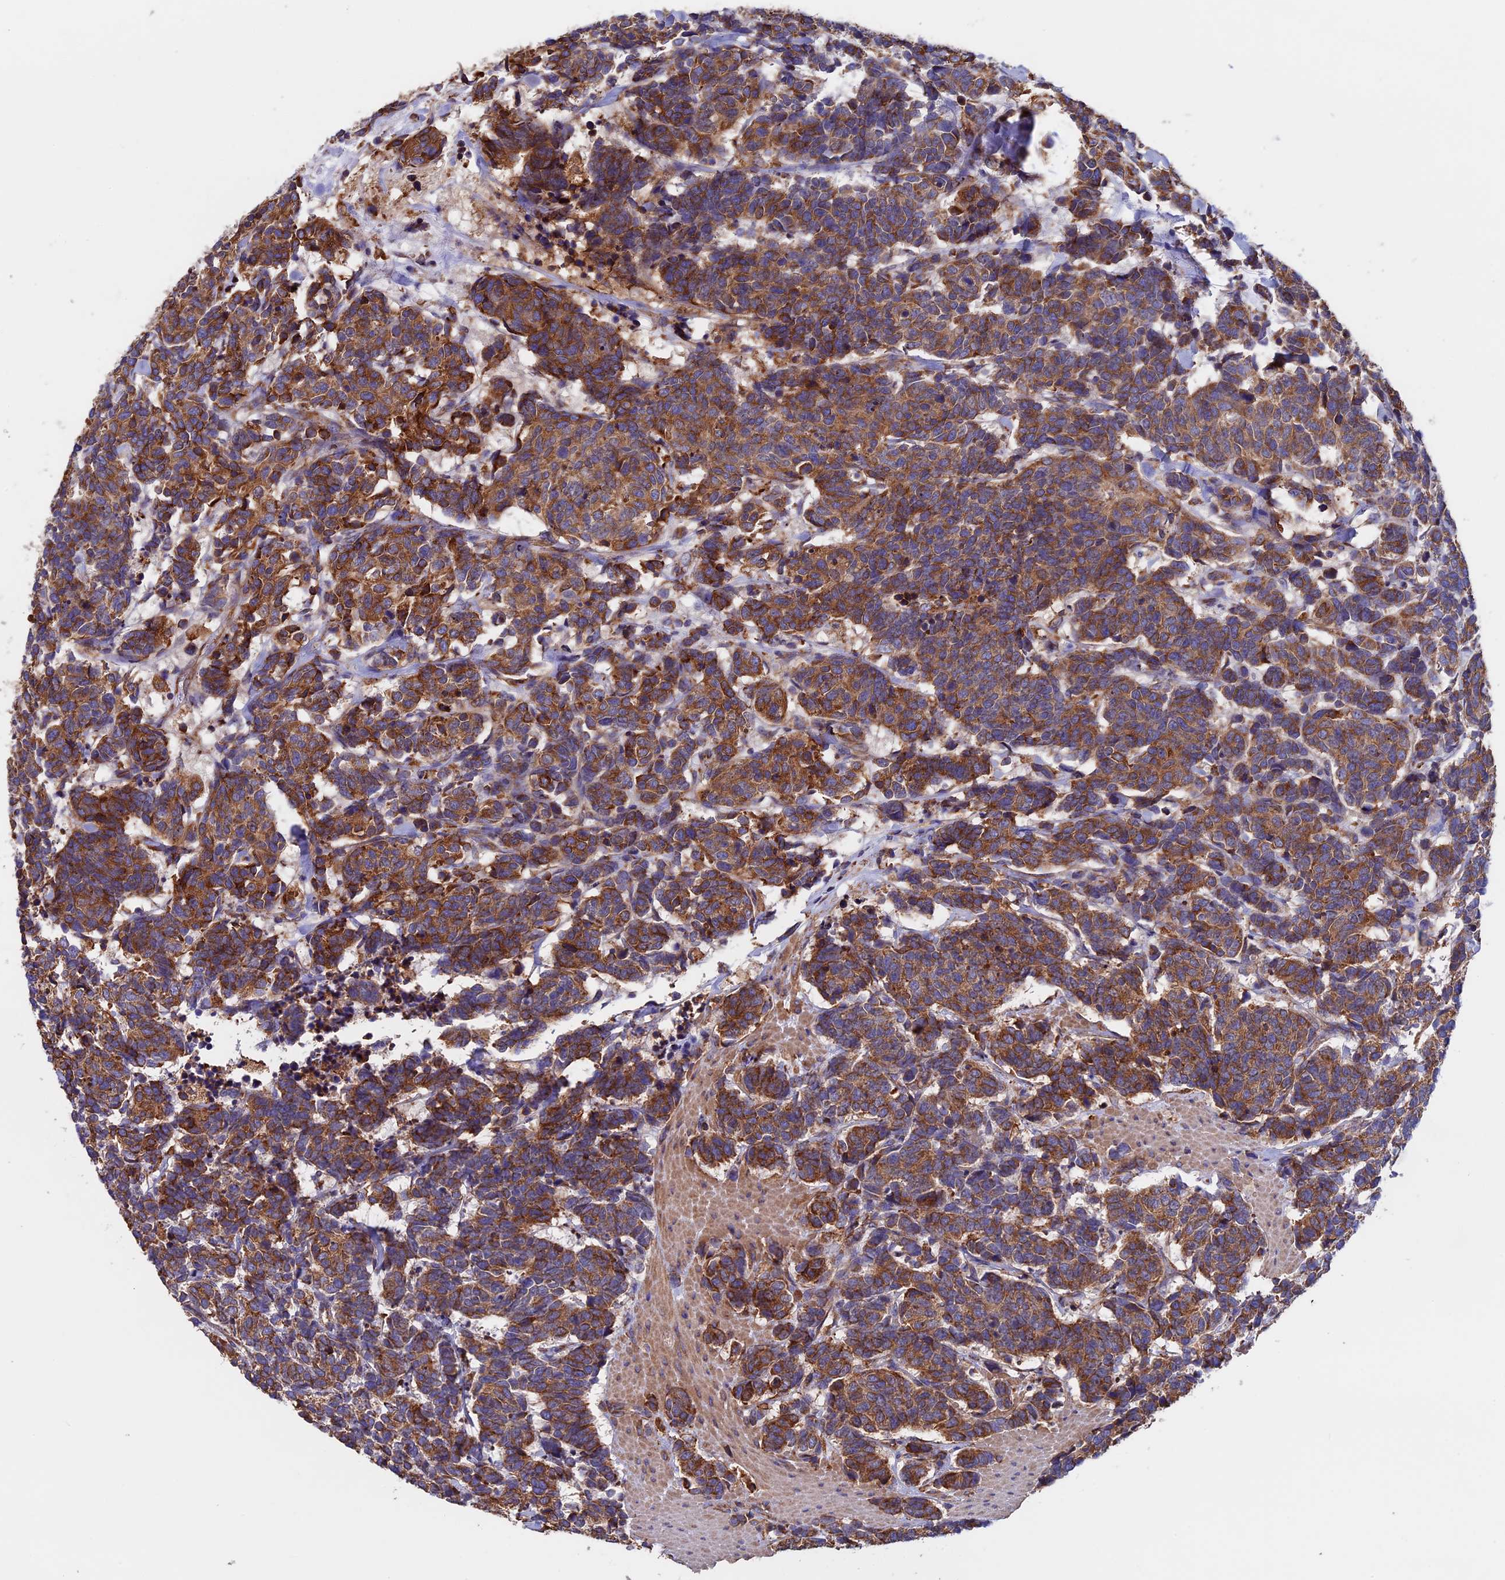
{"staining": {"intensity": "strong", "quantity": "25%-75%", "location": "cytoplasmic/membranous"}, "tissue": "carcinoid", "cell_type": "Tumor cells", "image_type": "cancer", "snomed": [{"axis": "morphology", "description": "Carcinoma, NOS"}, {"axis": "morphology", "description": "Carcinoid, malignant, NOS"}, {"axis": "topography", "description": "Urinary bladder"}], "caption": "Carcinoid tissue demonstrates strong cytoplasmic/membranous staining in about 25%-75% of tumor cells", "gene": "BTBD3", "patient": {"sex": "male", "age": 57}}